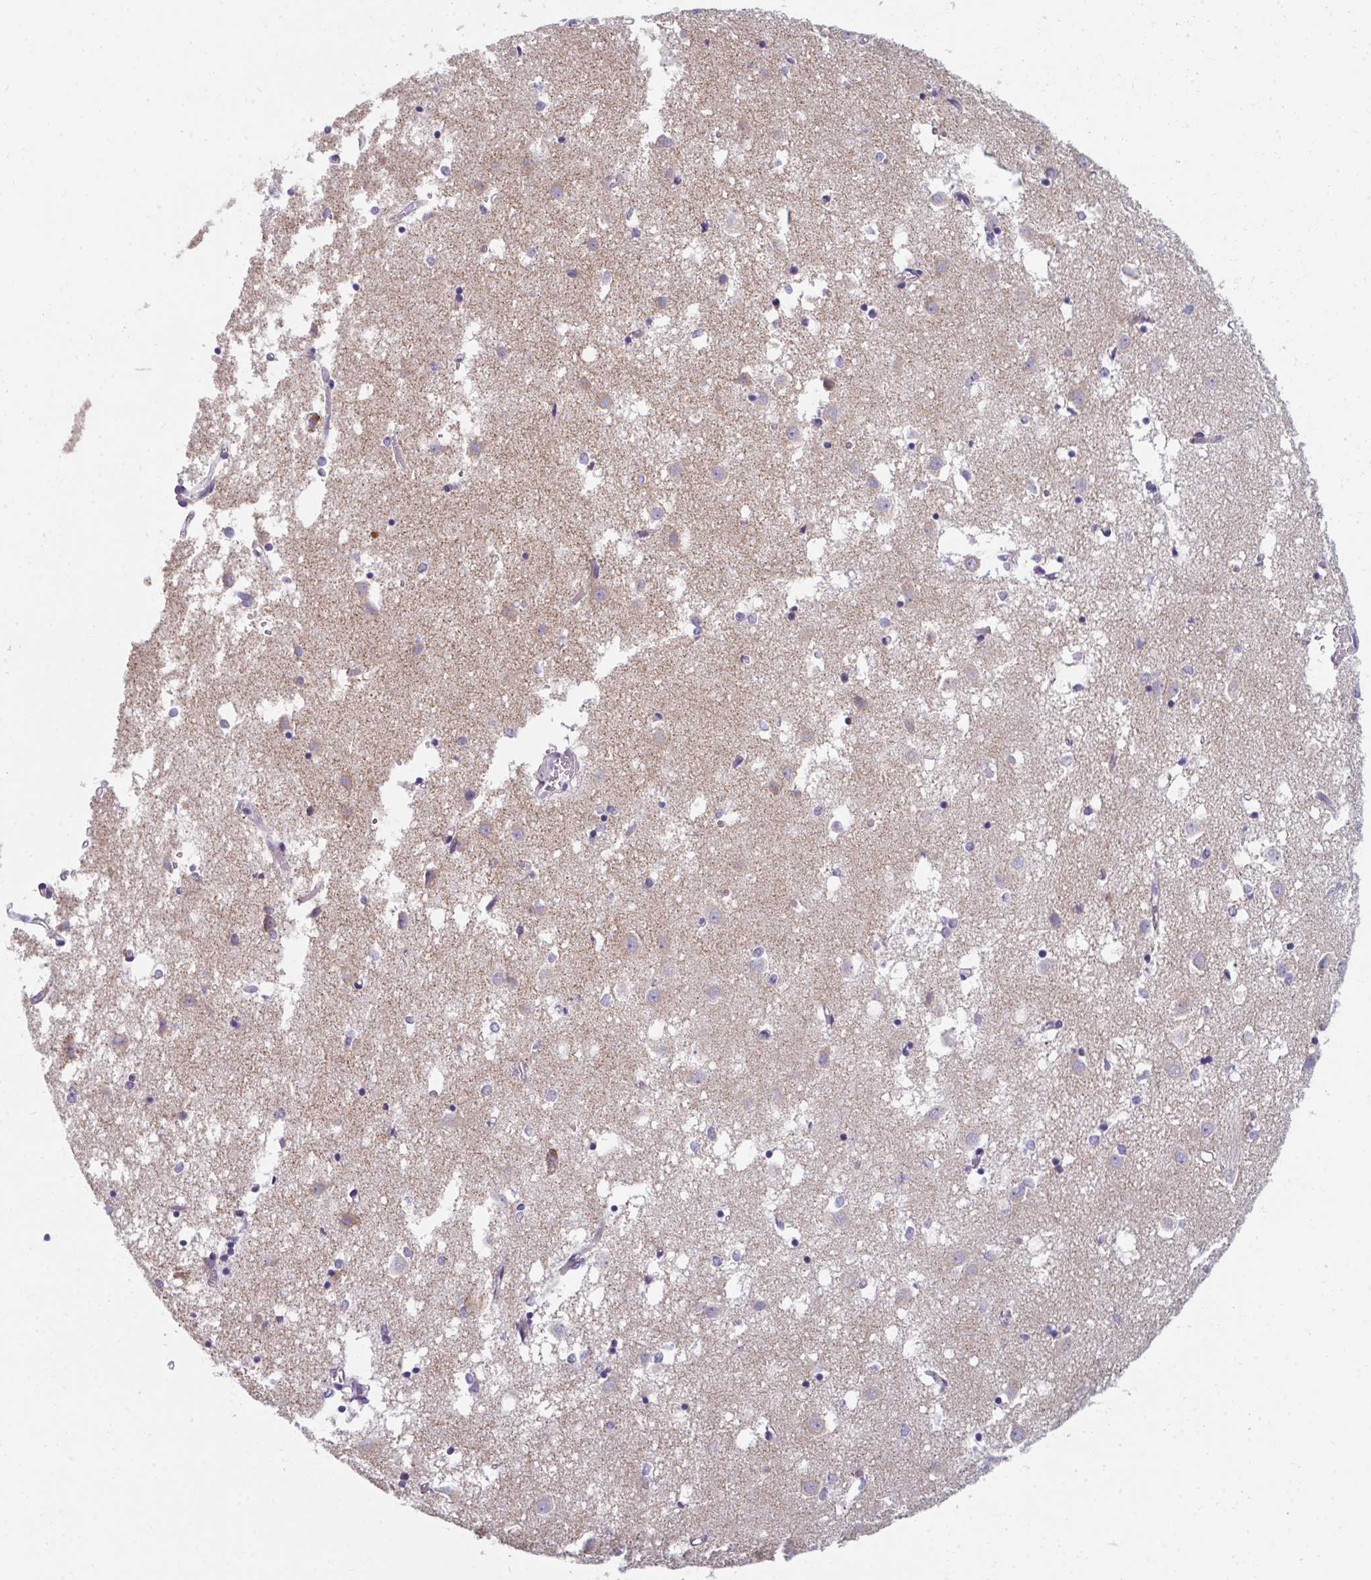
{"staining": {"intensity": "negative", "quantity": "none", "location": "none"}, "tissue": "caudate", "cell_type": "Glial cells", "image_type": "normal", "snomed": [{"axis": "morphology", "description": "Normal tissue, NOS"}, {"axis": "topography", "description": "Lateral ventricle wall"}], "caption": "This image is of unremarkable caudate stained with IHC to label a protein in brown with the nuclei are counter-stained blue. There is no staining in glial cells. (Stains: DAB immunohistochemistry with hematoxylin counter stain, Microscopy: brightfield microscopy at high magnification).", "gene": "EIF1AD", "patient": {"sex": "male", "age": 70}}